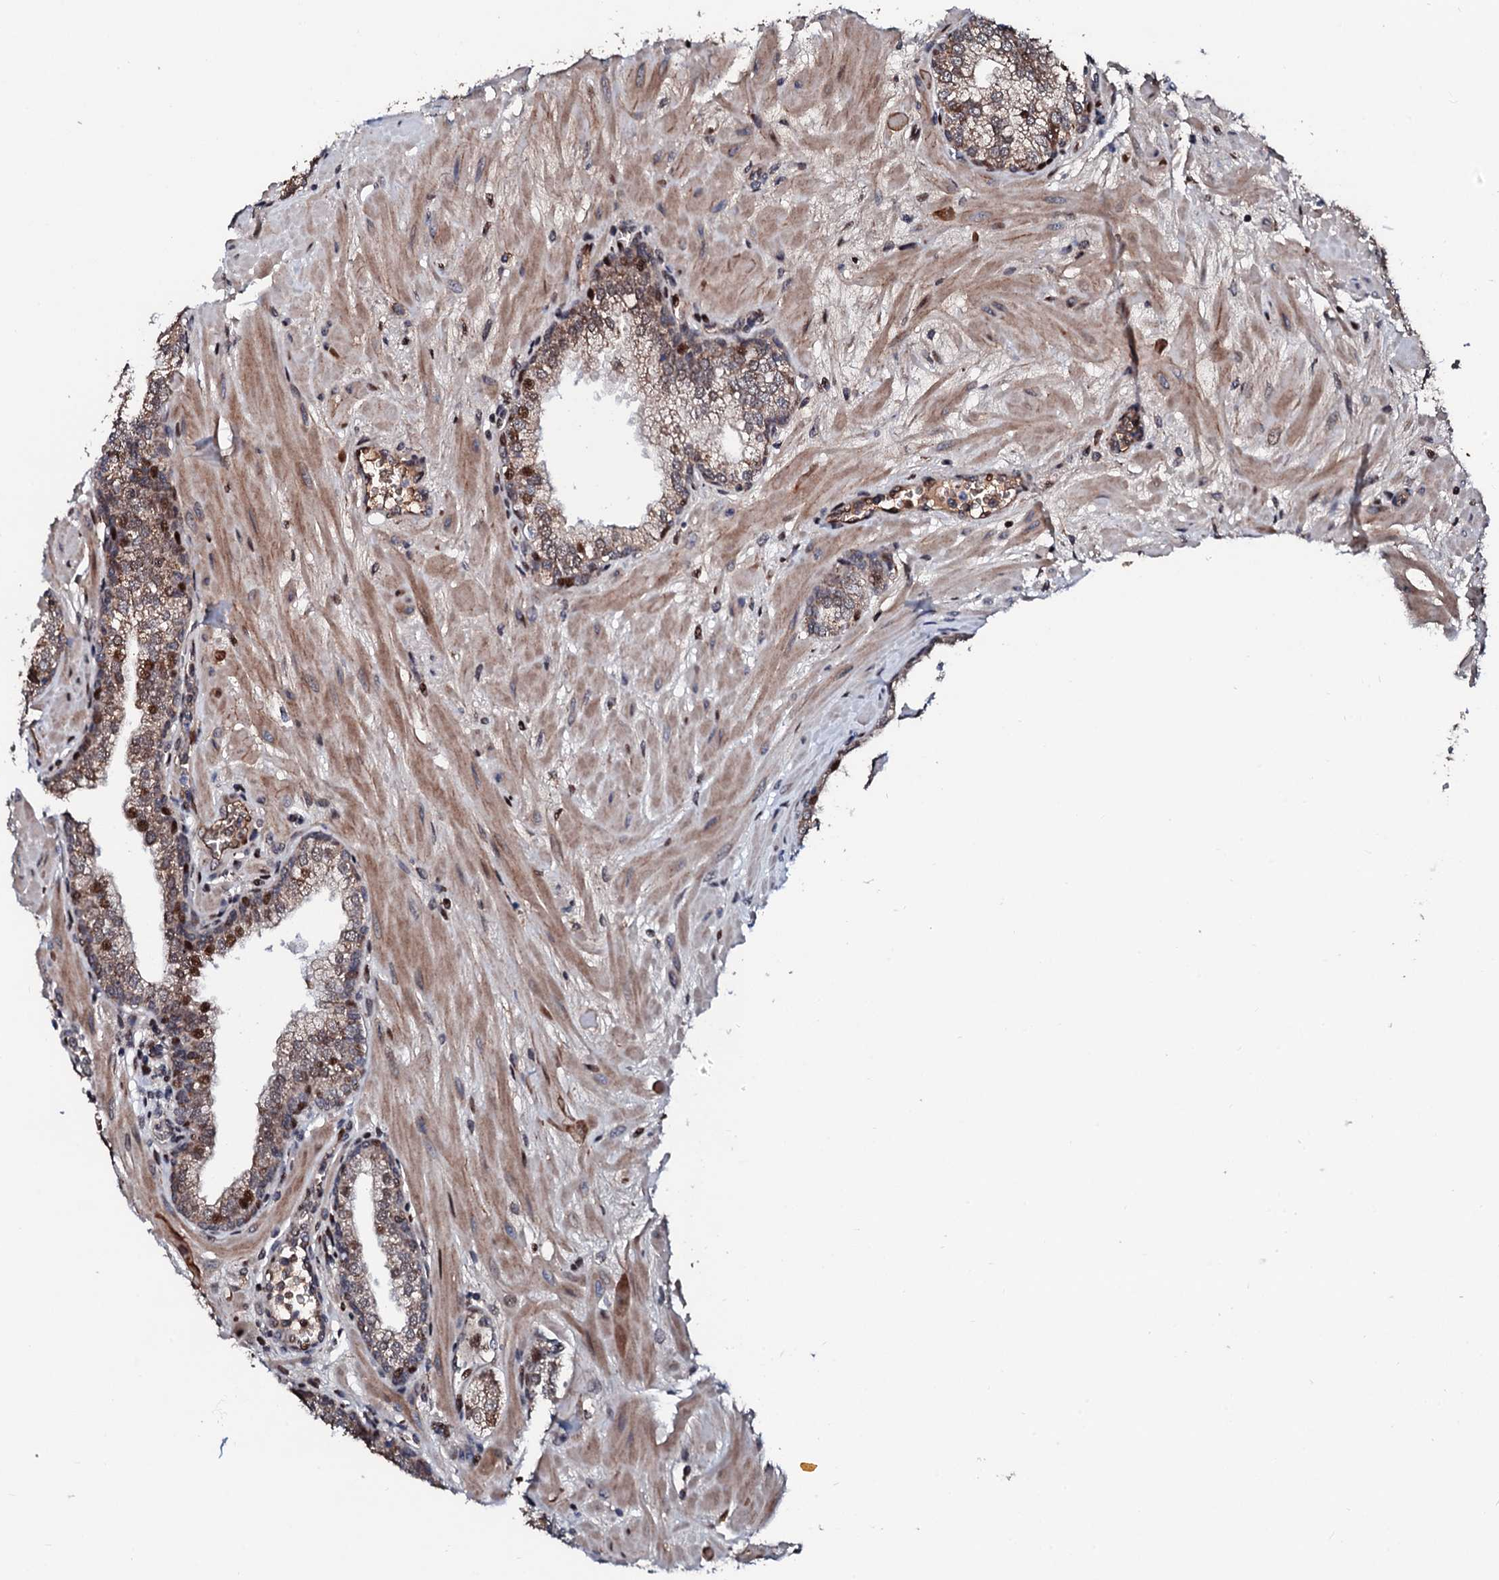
{"staining": {"intensity": "moderate", "quantity": ">75%", "location": "cytoplasmic/membranous,nuclear"}, "tissue": "prostate", "cell_type": "Glandular cells", "image_type": "normal", "snomed": [{"axis": "morphology", "description": "Normal tissue, NOS"}, {"axis": "topography", "description": "Prostate"}], "caption": "Prostate was stained to show a protein in brown. There is medium levels of moderate cytoplasmic/membranous,nuclear expression in about >75% of glandular cells. The protein of interest is shown in brown color, while the nuclei are stained blue.", "gene": "KIF18A", "patient": {"sex": "male", "age": 60}}